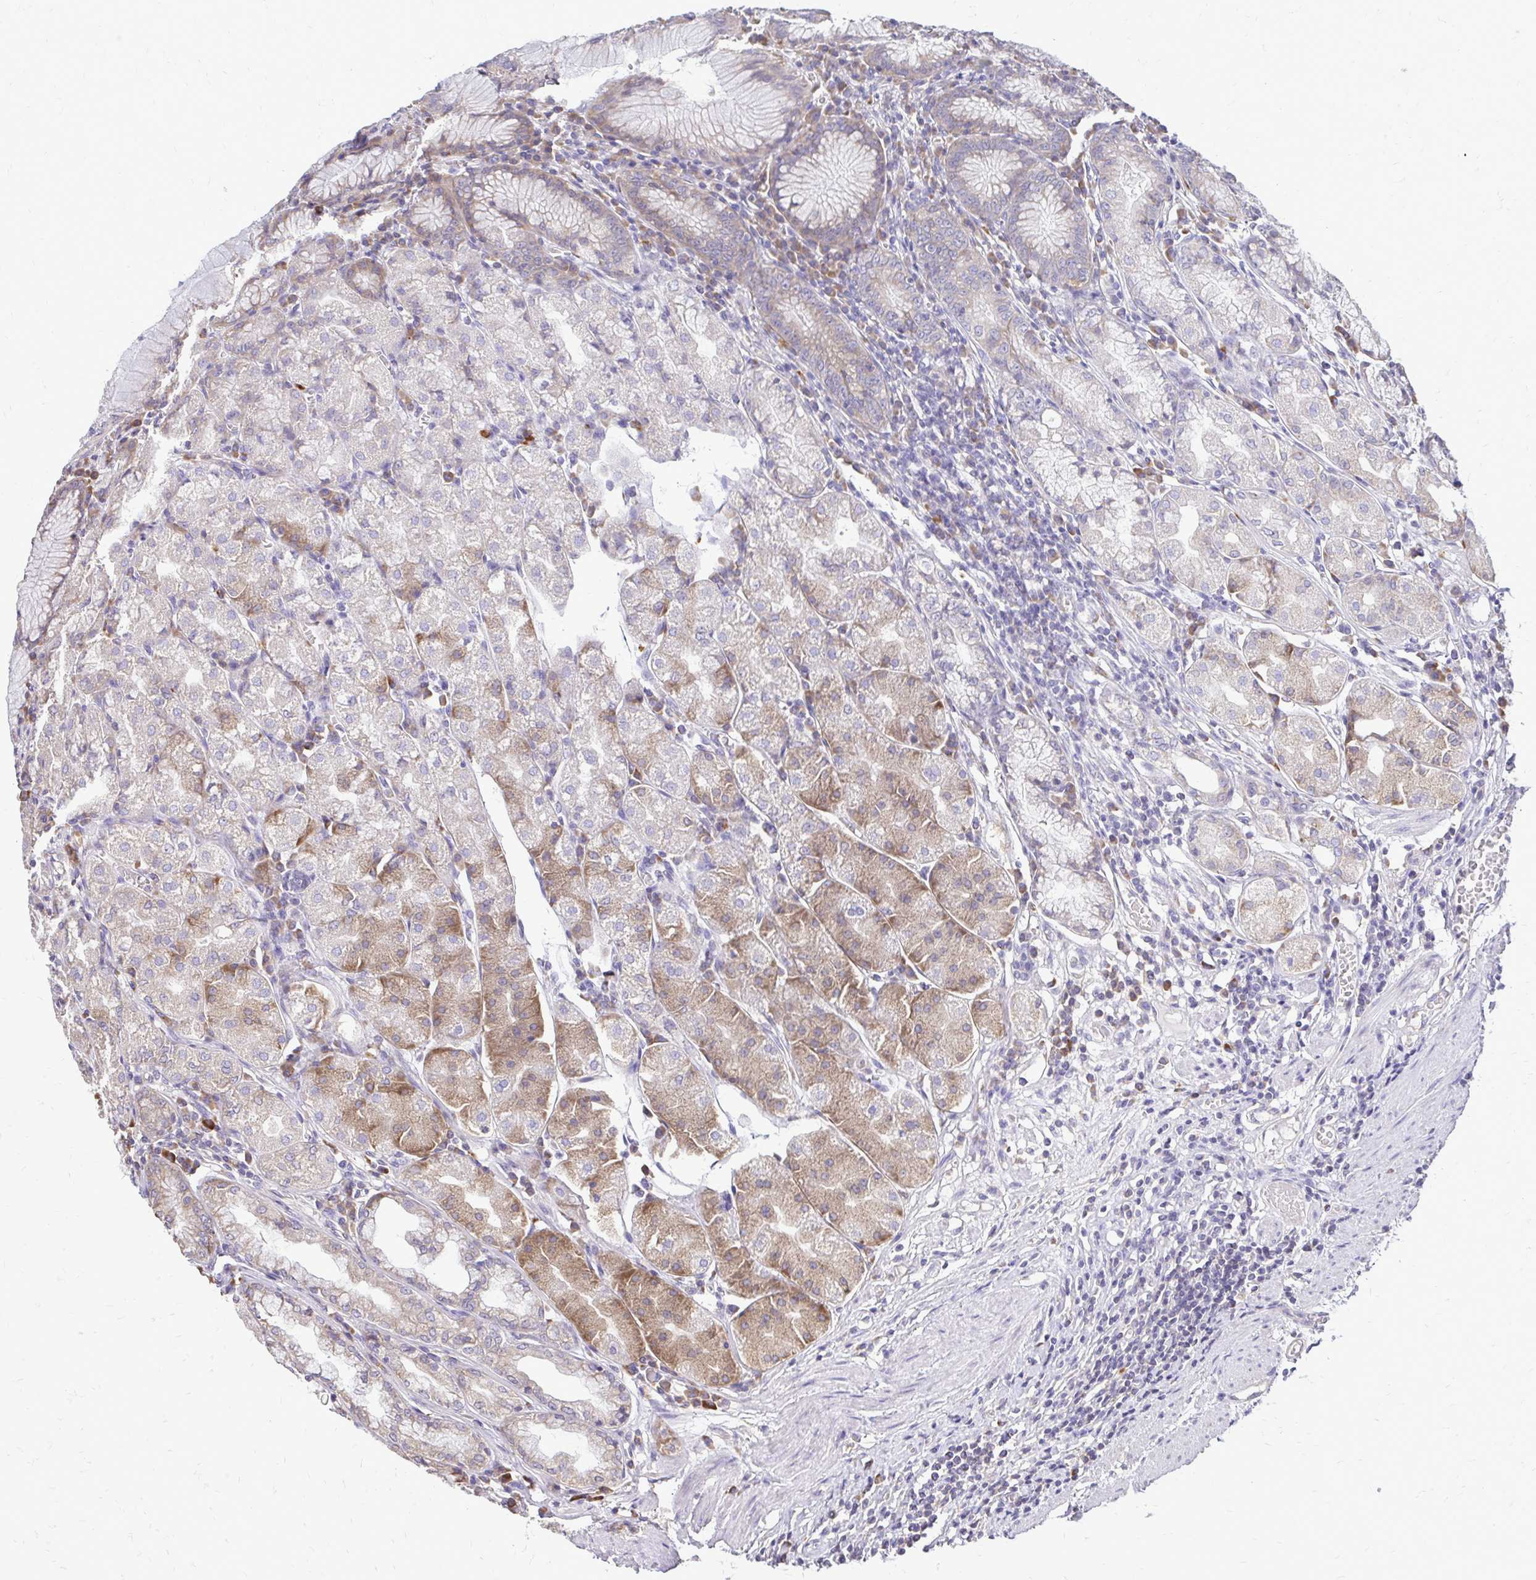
{"staining": {"intensity": "weak", "quantity": "25%-75%", "location": "cytoplasmic/membranous"}, "tissue": "stomach", "cell_type": "Glandular cells", "image_type": "normal", "snomed": [{"axis": "morphology", "description": "Normal tissue, NOS"}, {"axis": "topography", "description": "Stomach"}], "caption": "The immunohistochemical stain highlights weak cytoplasmic/membranous expression in glandular cells of unremarkable stomach. (brown staining indicates protein expression, while blue staining denotes nuclei).", "gene": "RPS3", "patient": {"sex": "male", "age": 55}}